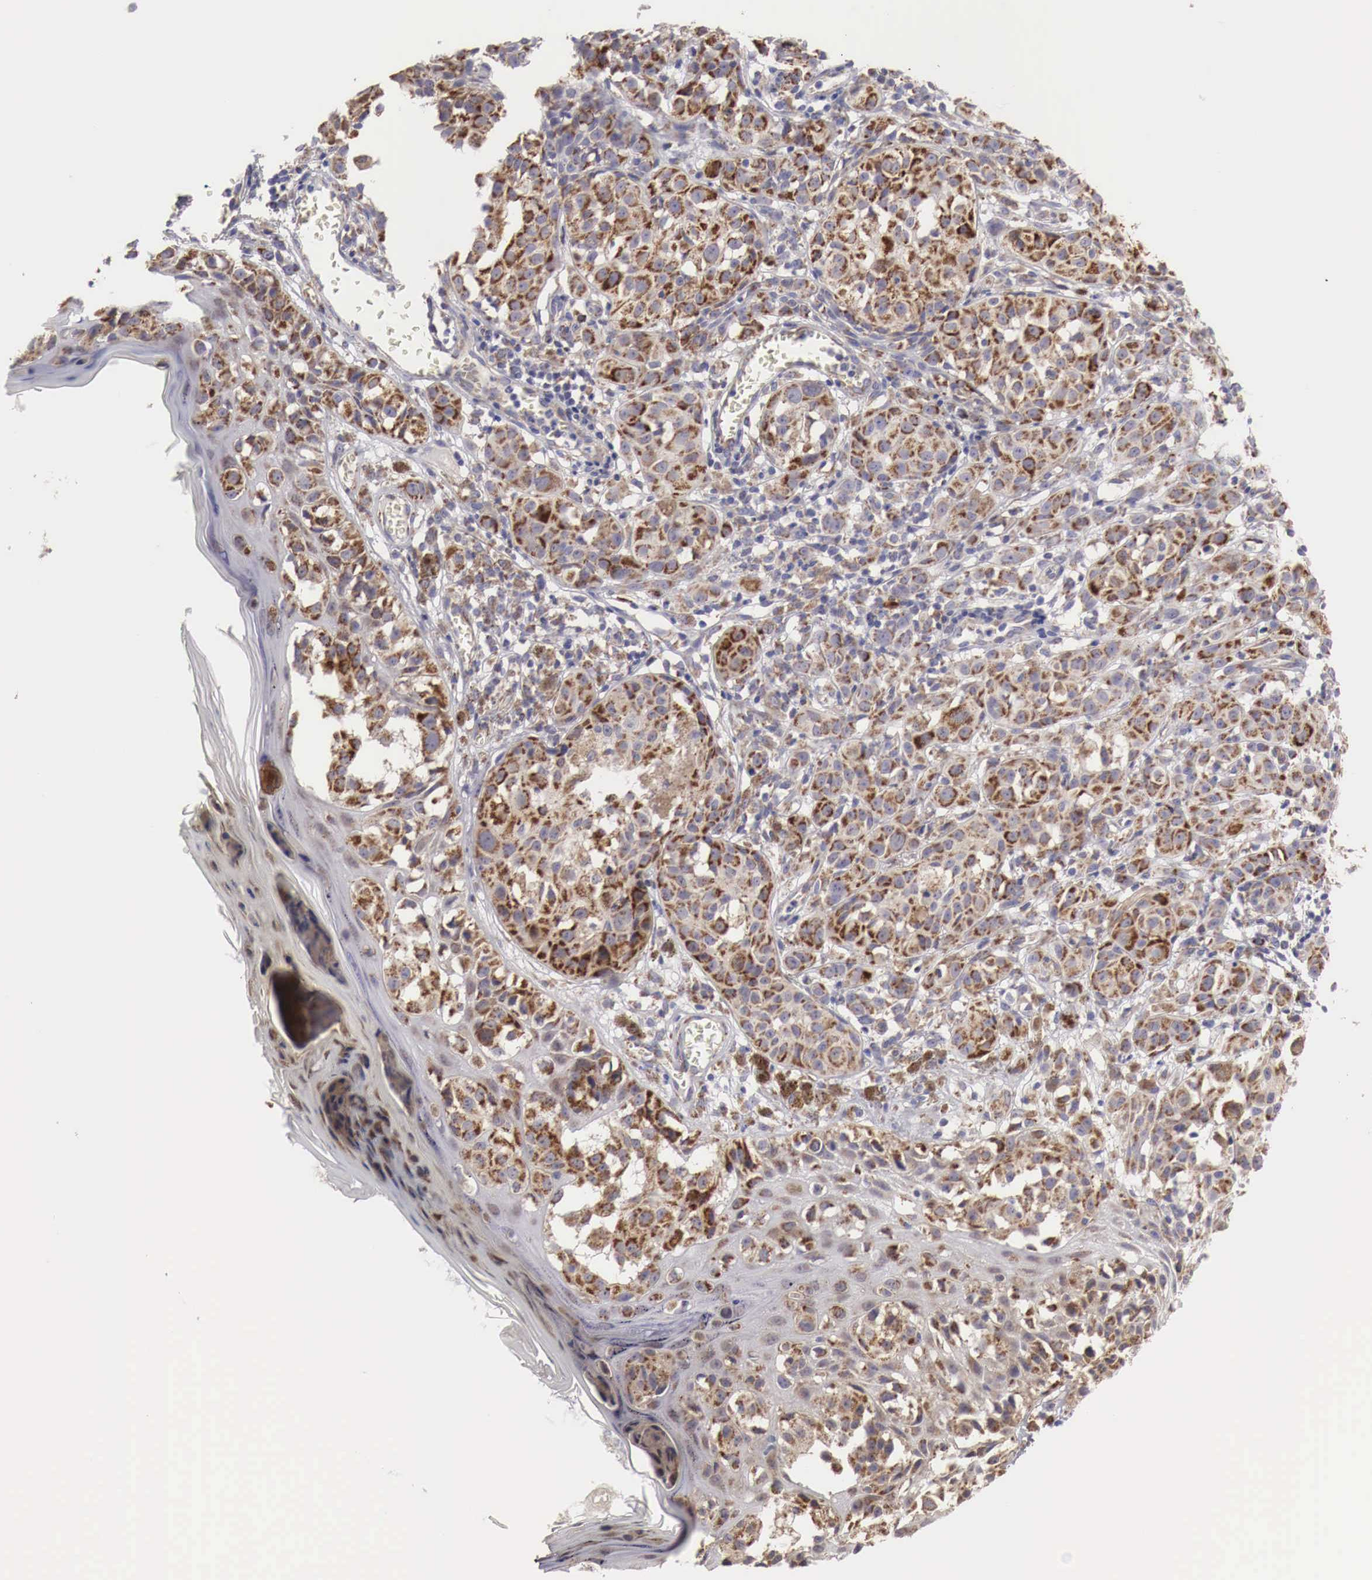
{"staining": {"intensity": "moderate", "quantity": ">75%", "location": "cytoplasmic/membranous"}, "tissue": "melanoma", "cell_type": "Tumor cells", "image_type": "cancer", "snomed": [{"axis": "morphology", "description": "Malignant melanoma, NOS"}, {"axis": "topography", "description": "Skin"}], "caption": "Malignant melanoma stained for a protein displays moderate cytoplasmic/membranous positivity in tumor cells. (IHC, brightfield microscopy, high magnification).", "gene": "XPNPEP3", "patient": {"sex": "female", "age": 52}}